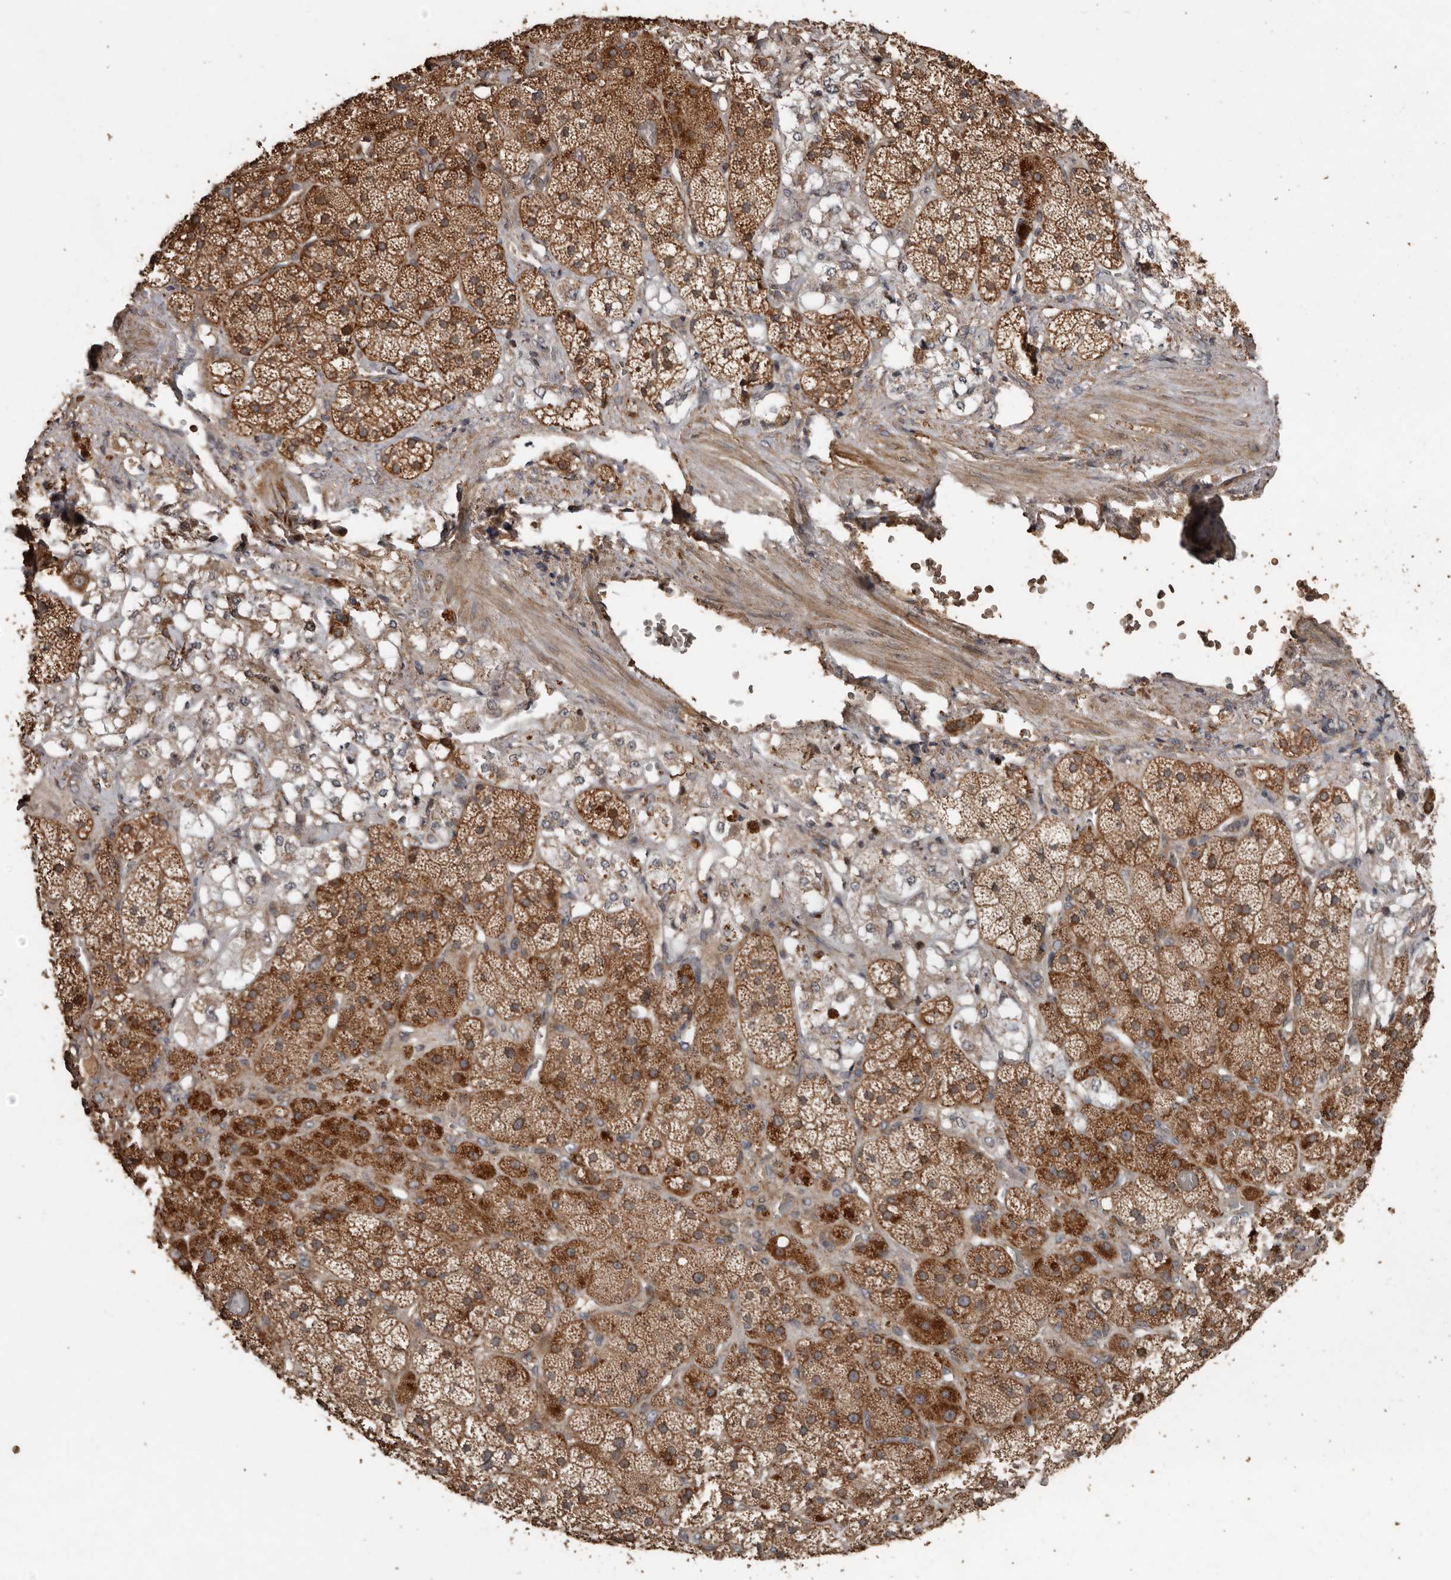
{"staining": {"intensity": "strong", "quantity": ">75%", "location": "cytoplasmic/membranous"}, "tissue": "adrenal gland", "cell_type": "Glandular cells", "image_type": "normal", "snomed": [{"axis": "morphology", "description": "Normal tissue, NOS"}, {"axis": "topography", "description": "Adrenal gland"}], "caption": "Immunohistochemical staining of benign human adrenal gland displays high levels of strong cytoplasmic/membranous staining in about >75% of glandular cells. The staining was performed using DAB (3,3'-diaminobenzidine) to visualize the protein expression in brown, while the nuclei were stained in blue with hematoxylin (Magnification: 20x).", "gene": "RANBP17", "patient": {"sex": "male", "age": 57}}